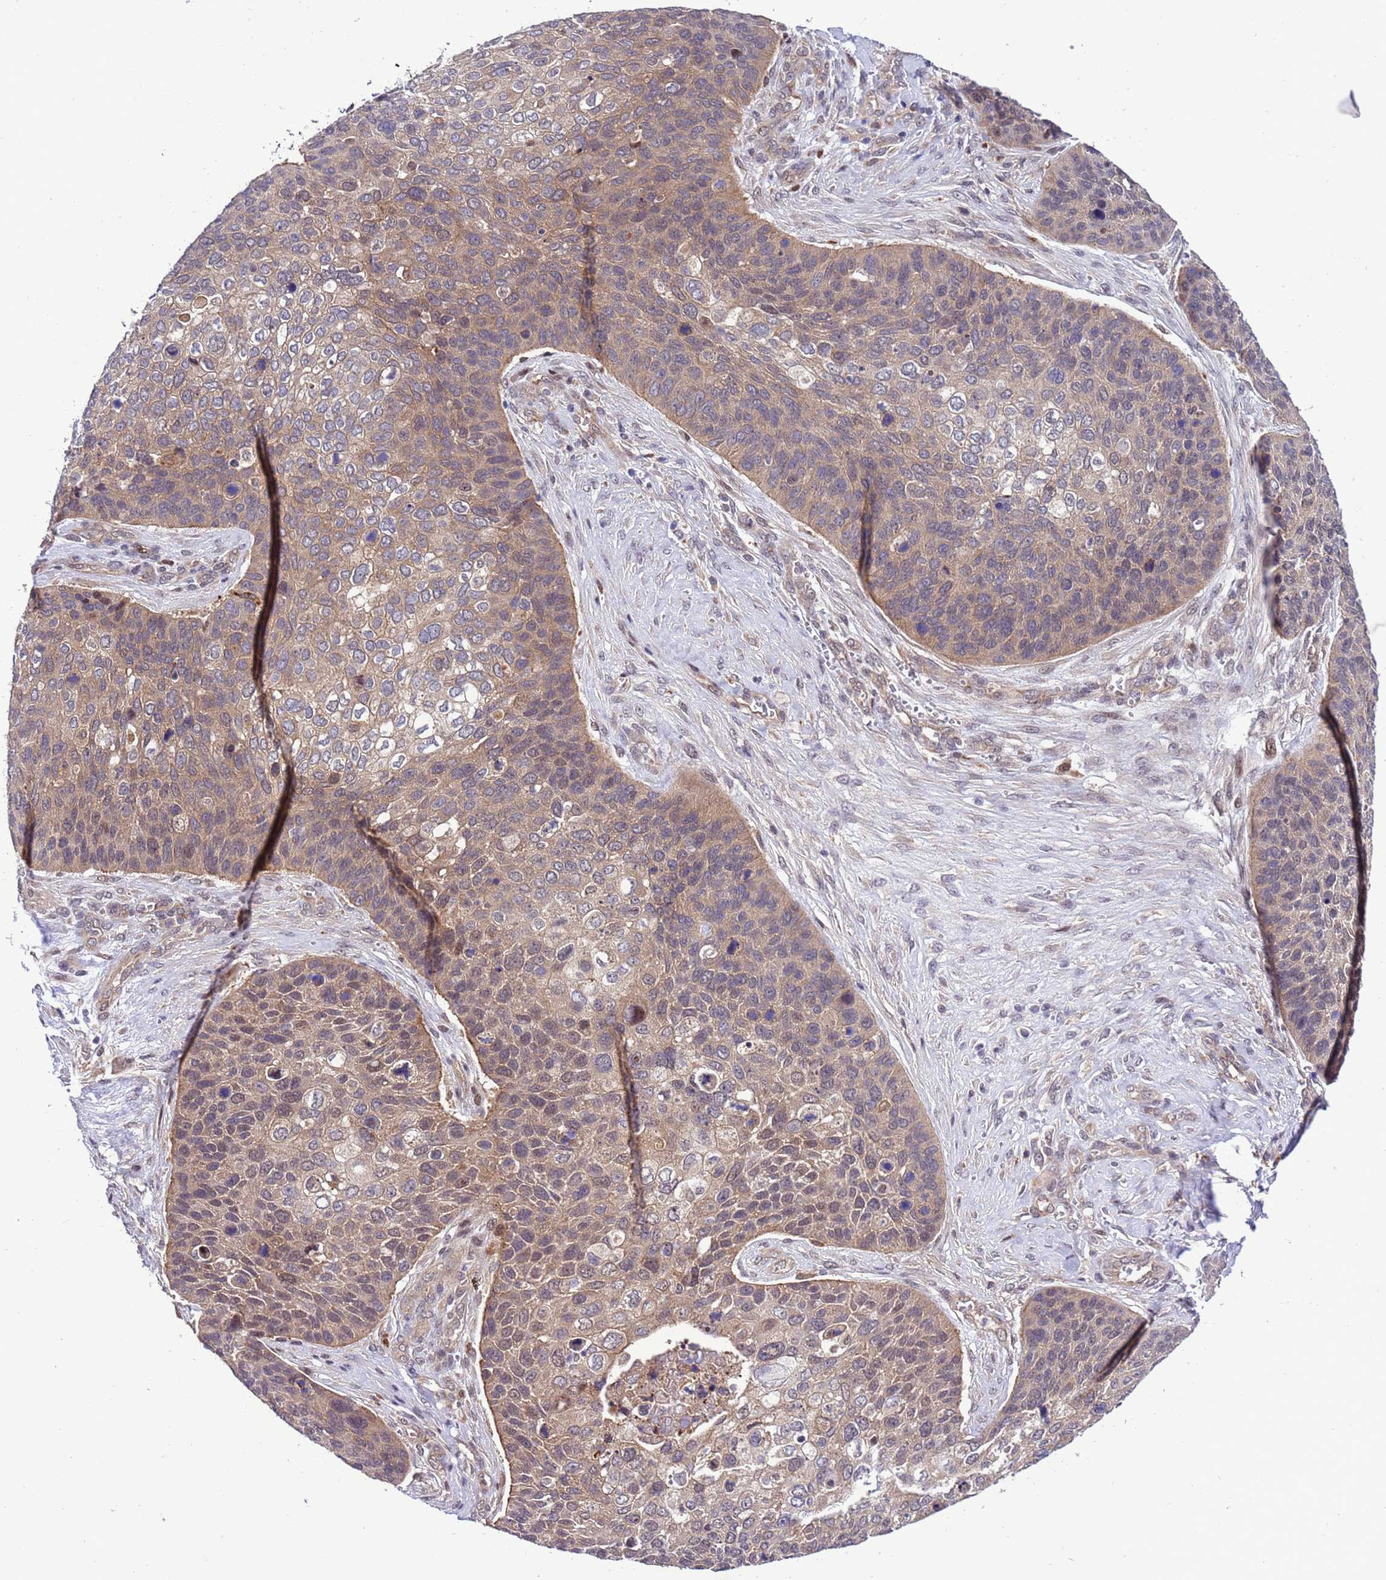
{"staining": {"intensity": "weak", "quantity": ">75%", "location": "cytoplasmic/membranous,nuclear"}, "tissue": "skin cancer", "cell_type": "Tumor cells", "image_type": "cancer", "snomed": [{"axis": "morphology", "description": "Basal cell carcinoma"}, {"axis": "topography", "description": "Skin"}], "caption": "Tumor cells display low levels of weak cytoplasmic/membranous and nuclear expression in approximately >75% of cells in human skin basal cell carcinoma.", "gene": "RASD1", "patient": {"sex": "female", "age": 74}}